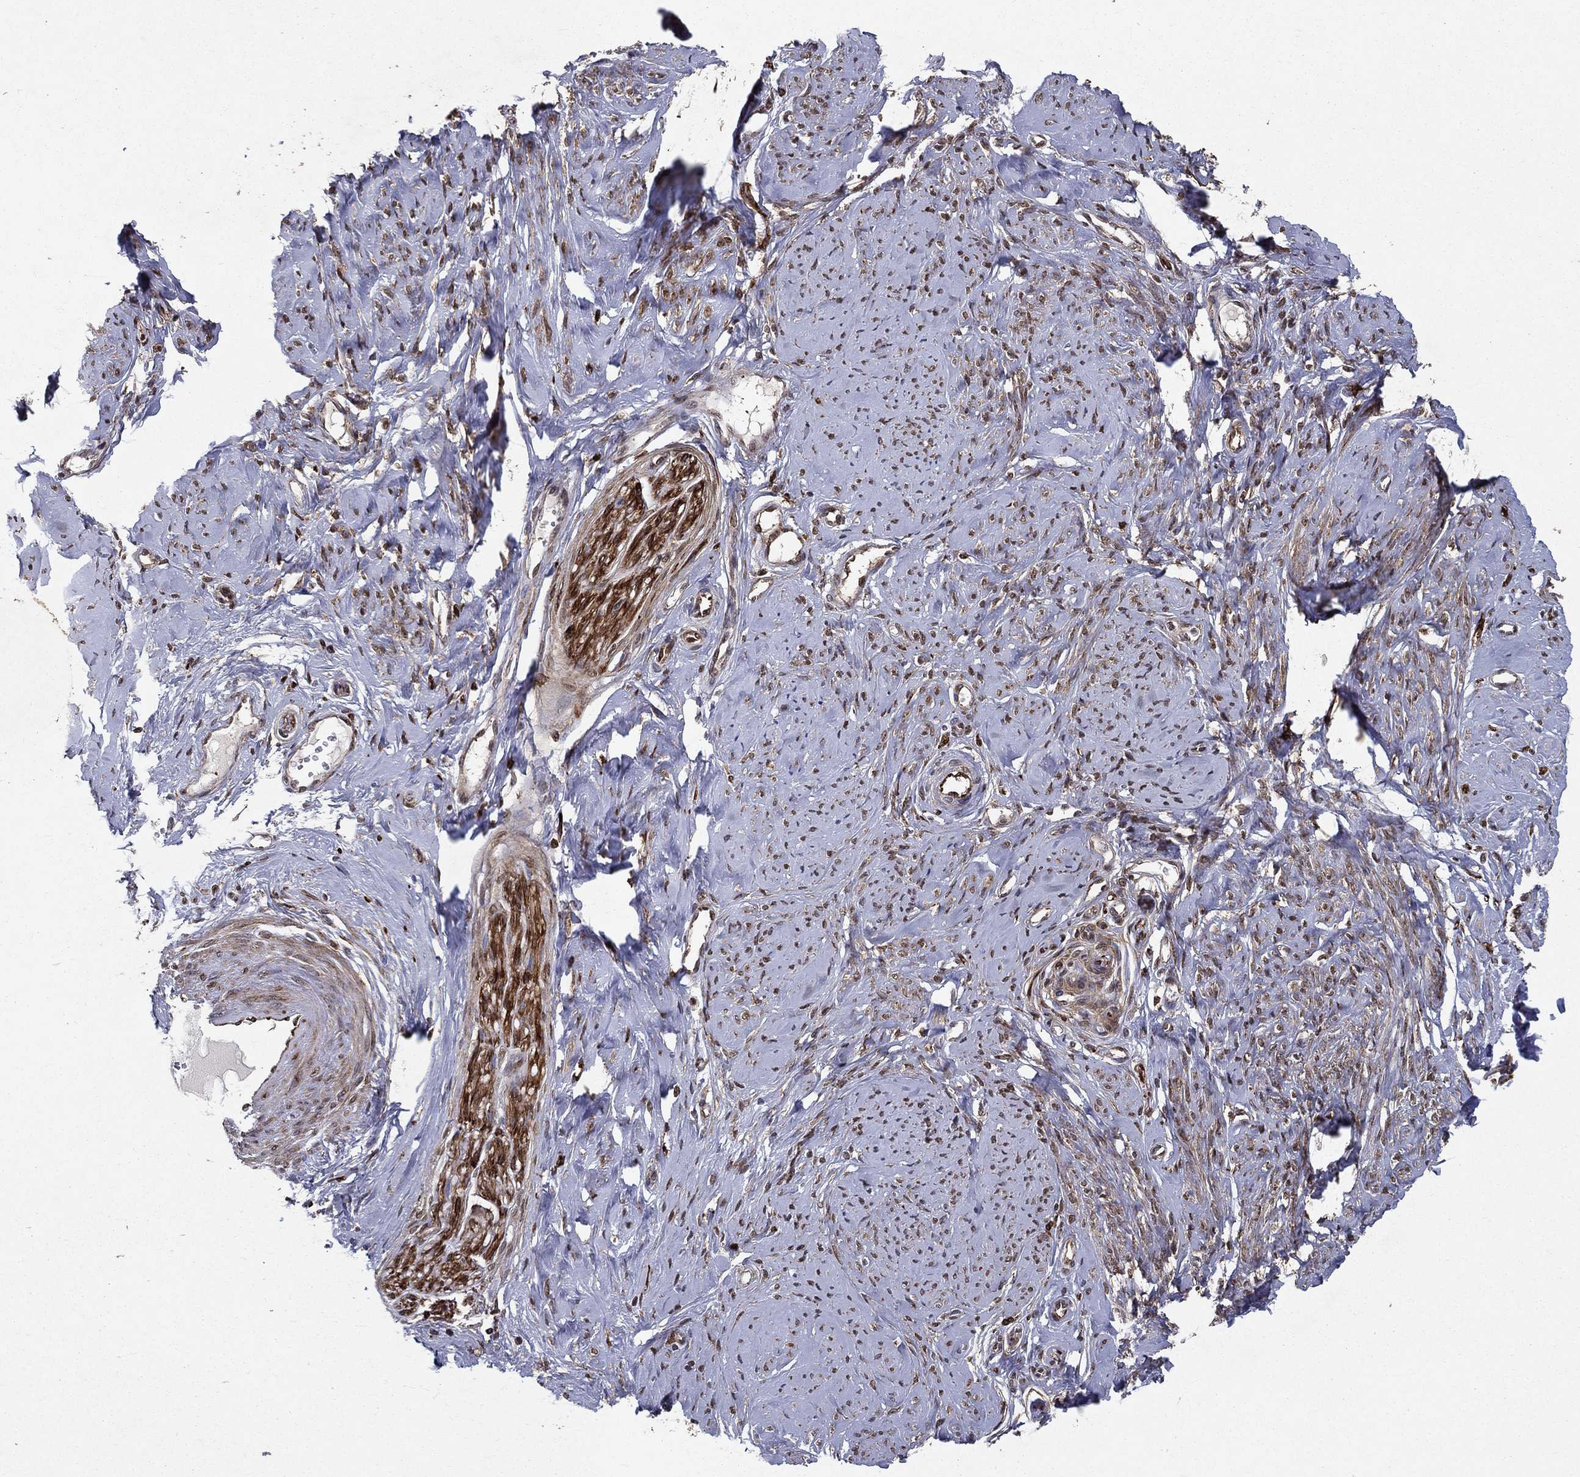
{"staining": {"intensity": "strong", "quantity": ">75%", "location": "cytoplasmic/membranous,nuclear"}, "tissue": "smooth muscle", "cell_type": "Smooth muscle cells", "image_type": "normal", "snomed": [{"axis": "morphology", "description": "Normal tissue, NOS"}, {"axis": "topography", "description": "Smooth muscle"}], "caption": "Smooth muscle stained with DAB IHC reveals high levels of strong cytoplasmic/membranous,nuclear staining in about >75% of smooth muscle cells. (DAB = brown stain, brightfield microscopy at high magnification).", "gene": "CERS2", "patient": {"sex": "female", "age": 48}}